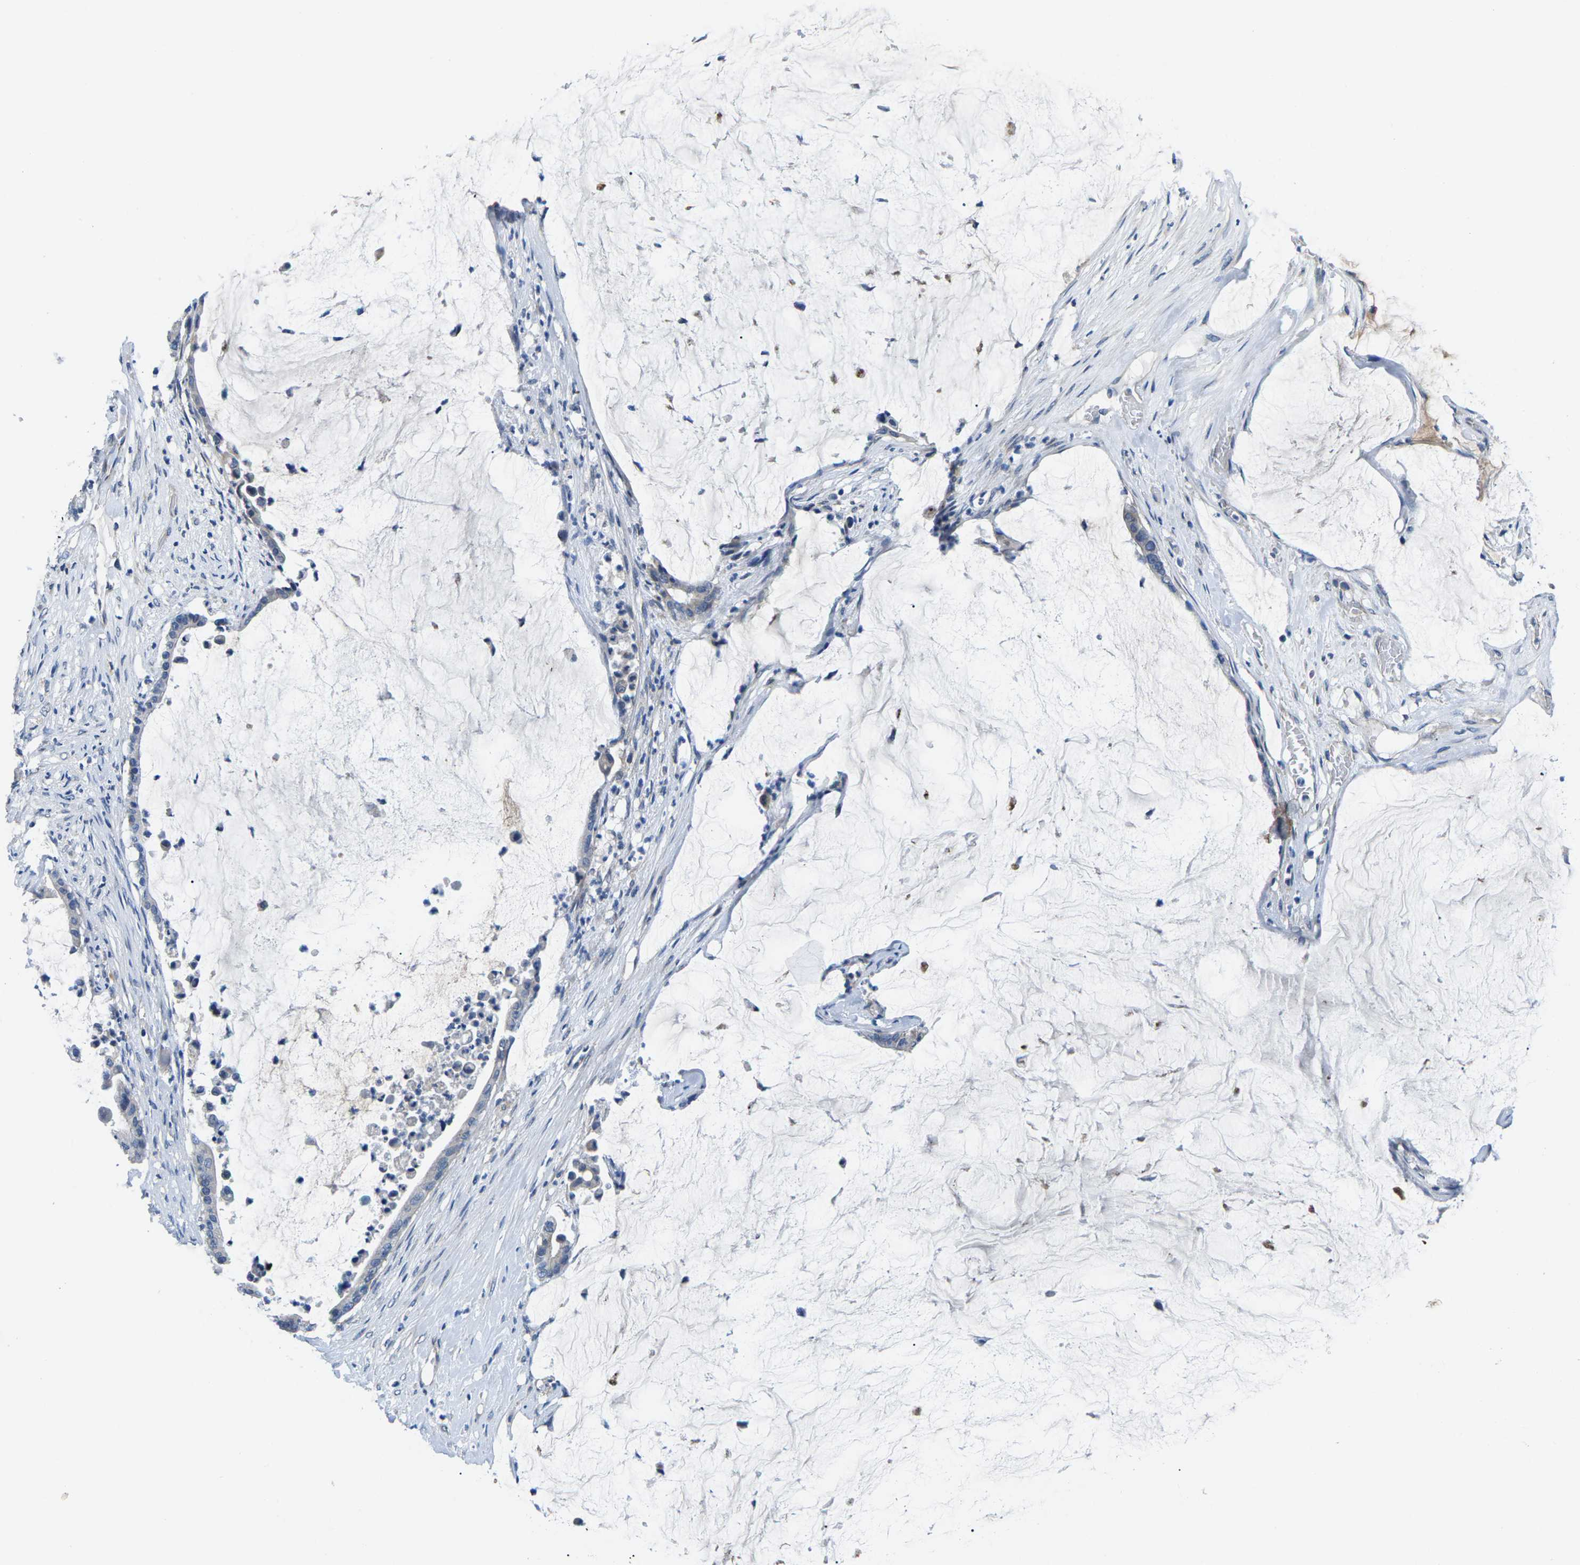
{"staining": {"intensity": "weak", "quantity": "<25%", "location": "cytoplasmic/membranous"}, "tissue": "pancreatic cancer", "cell_type": "Tumor cells", "image_type": "cancer", "snomed": [{"axis": "morphology", "description": "Adenocarcinoma, NOS"}, {"axis": "topography", "description": "Pancreas"}], "caption": "This is an IHC histopathology image of human pancreatic cancer (adenocarcinoma). There is no expression in tumor cells.", "gene": "CTNND1", "patient": {"sex": "male", "age": 41}}